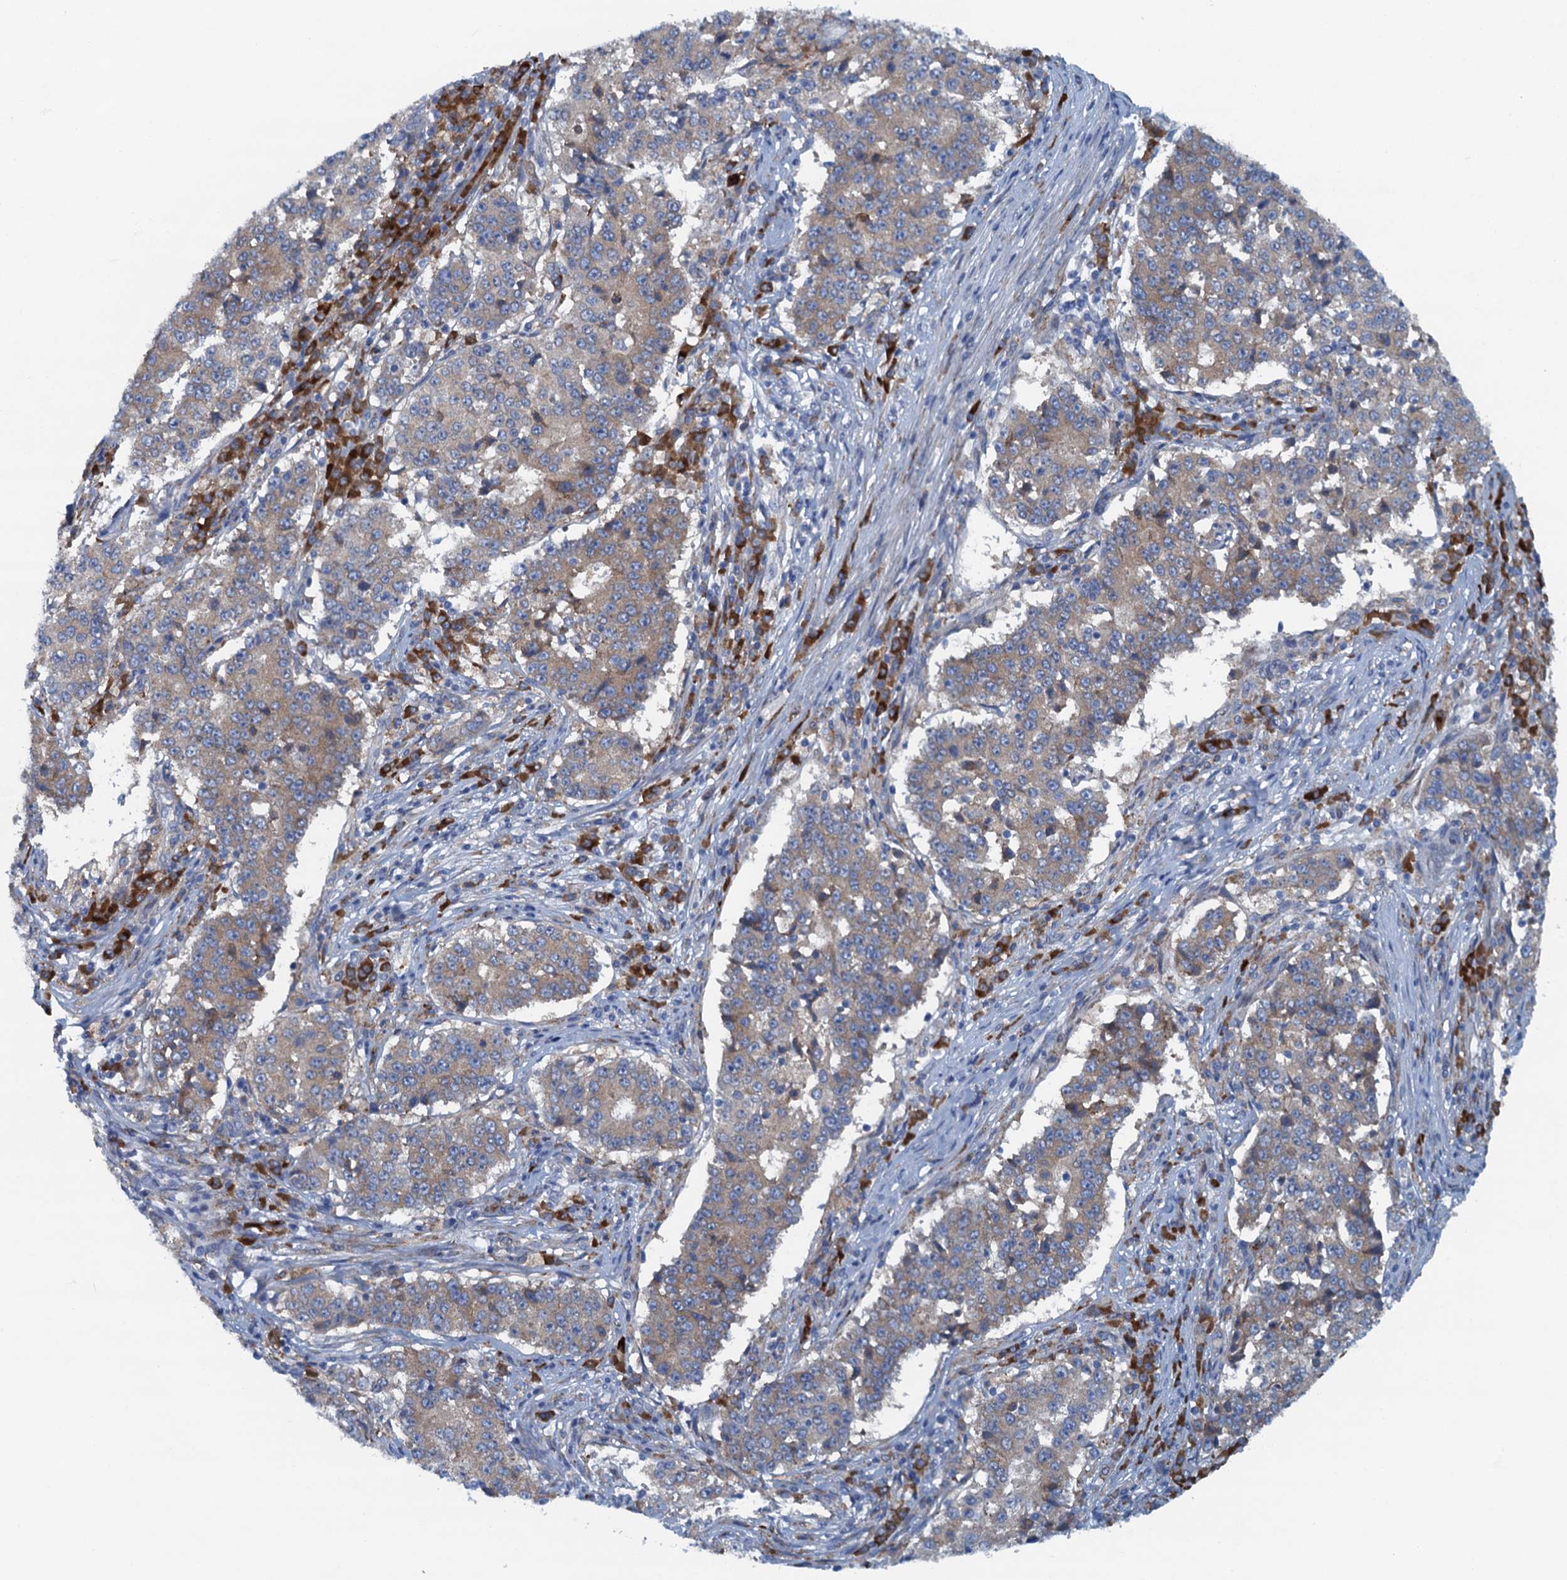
{"staining": {"intensity": "moderate", "quantity": ">75%", "location": "cytoplasmic/membranous"}, "tissue": "stomach cancer", "cell_type": "Tumor cells", "image_type": "cancer", "snomed": [{"axis": "morphology", "description": "Adenocarcinoma, NOS"}, {"axis": "topography", "description": "Stomach"}], "caption": "Immunohistochemistry (IHC) histopathology image of stomach cancer (adenocarcinoma) stained for a protein (brown), which exhibits medium levels of moderate cytoplasmic/membranous positivity in about >75% of tumor cells.", "gene": "MYDGF", "patient": {"sex": "male", "age": 59}}